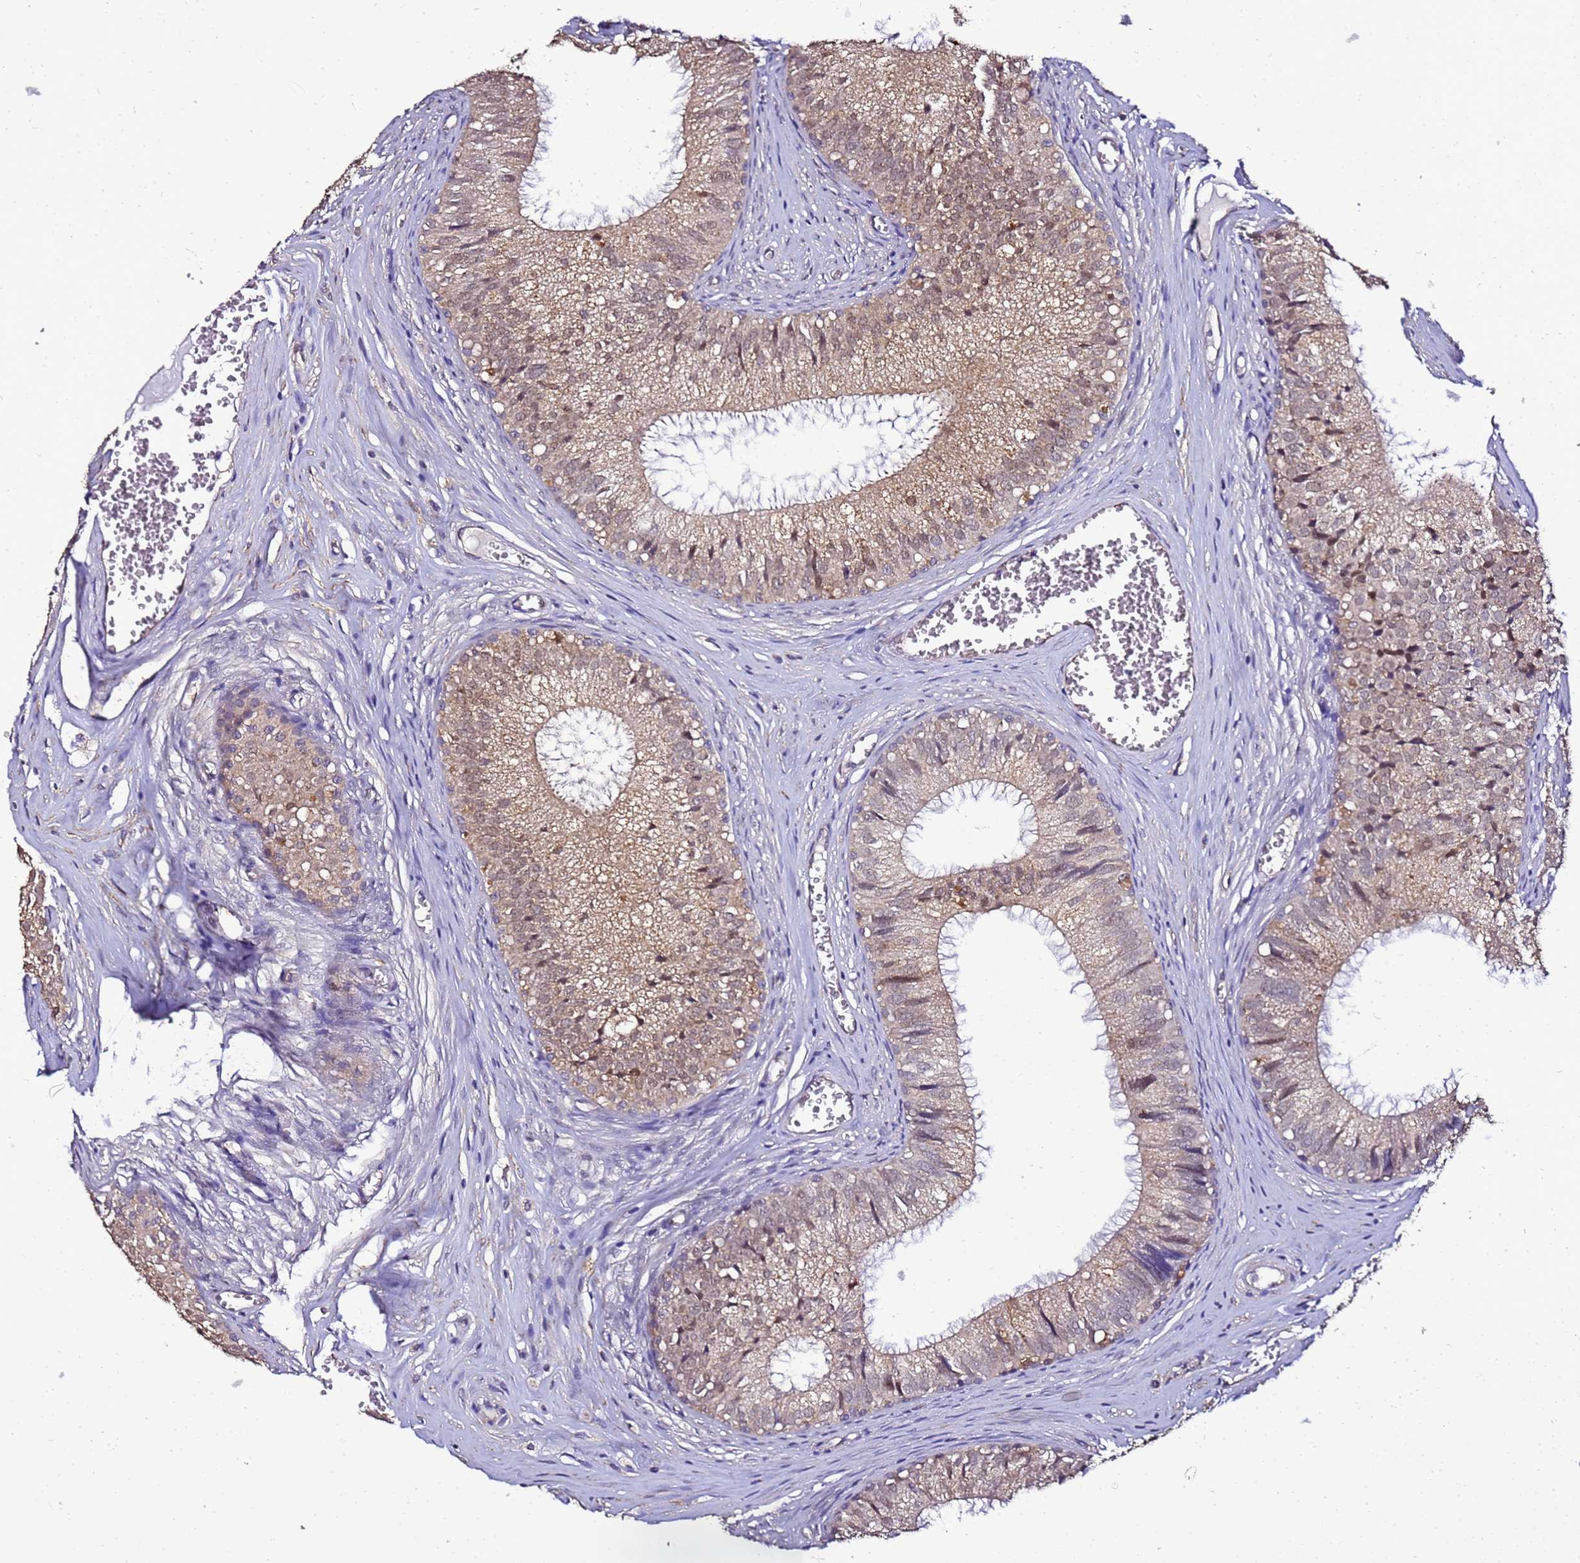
{"staining": {"intensity": "weak", "quantity": "25%-75%", "location": "cytoplasmic/membranous,nuclear"}, "tissue": "epididymis", "cell_type": "Glandular cells", "image_type": "normal", "snomed": [{"axis": "morphology", "description": "Normal tissue, NOS"}, {"axis": "topography", "description": "Epididymis"}], "caption": "Protein expression analysis of unremarkable human epididymis reveals weak cytoplasmic/membranous,nuclear staining in approximately 25%-75% of glandular cells. The protein of interest is shown in brown color, while the nuclei are stained blue.", "gene": "ENOPH1", "patient": {"sex": "male", "age": 36}}